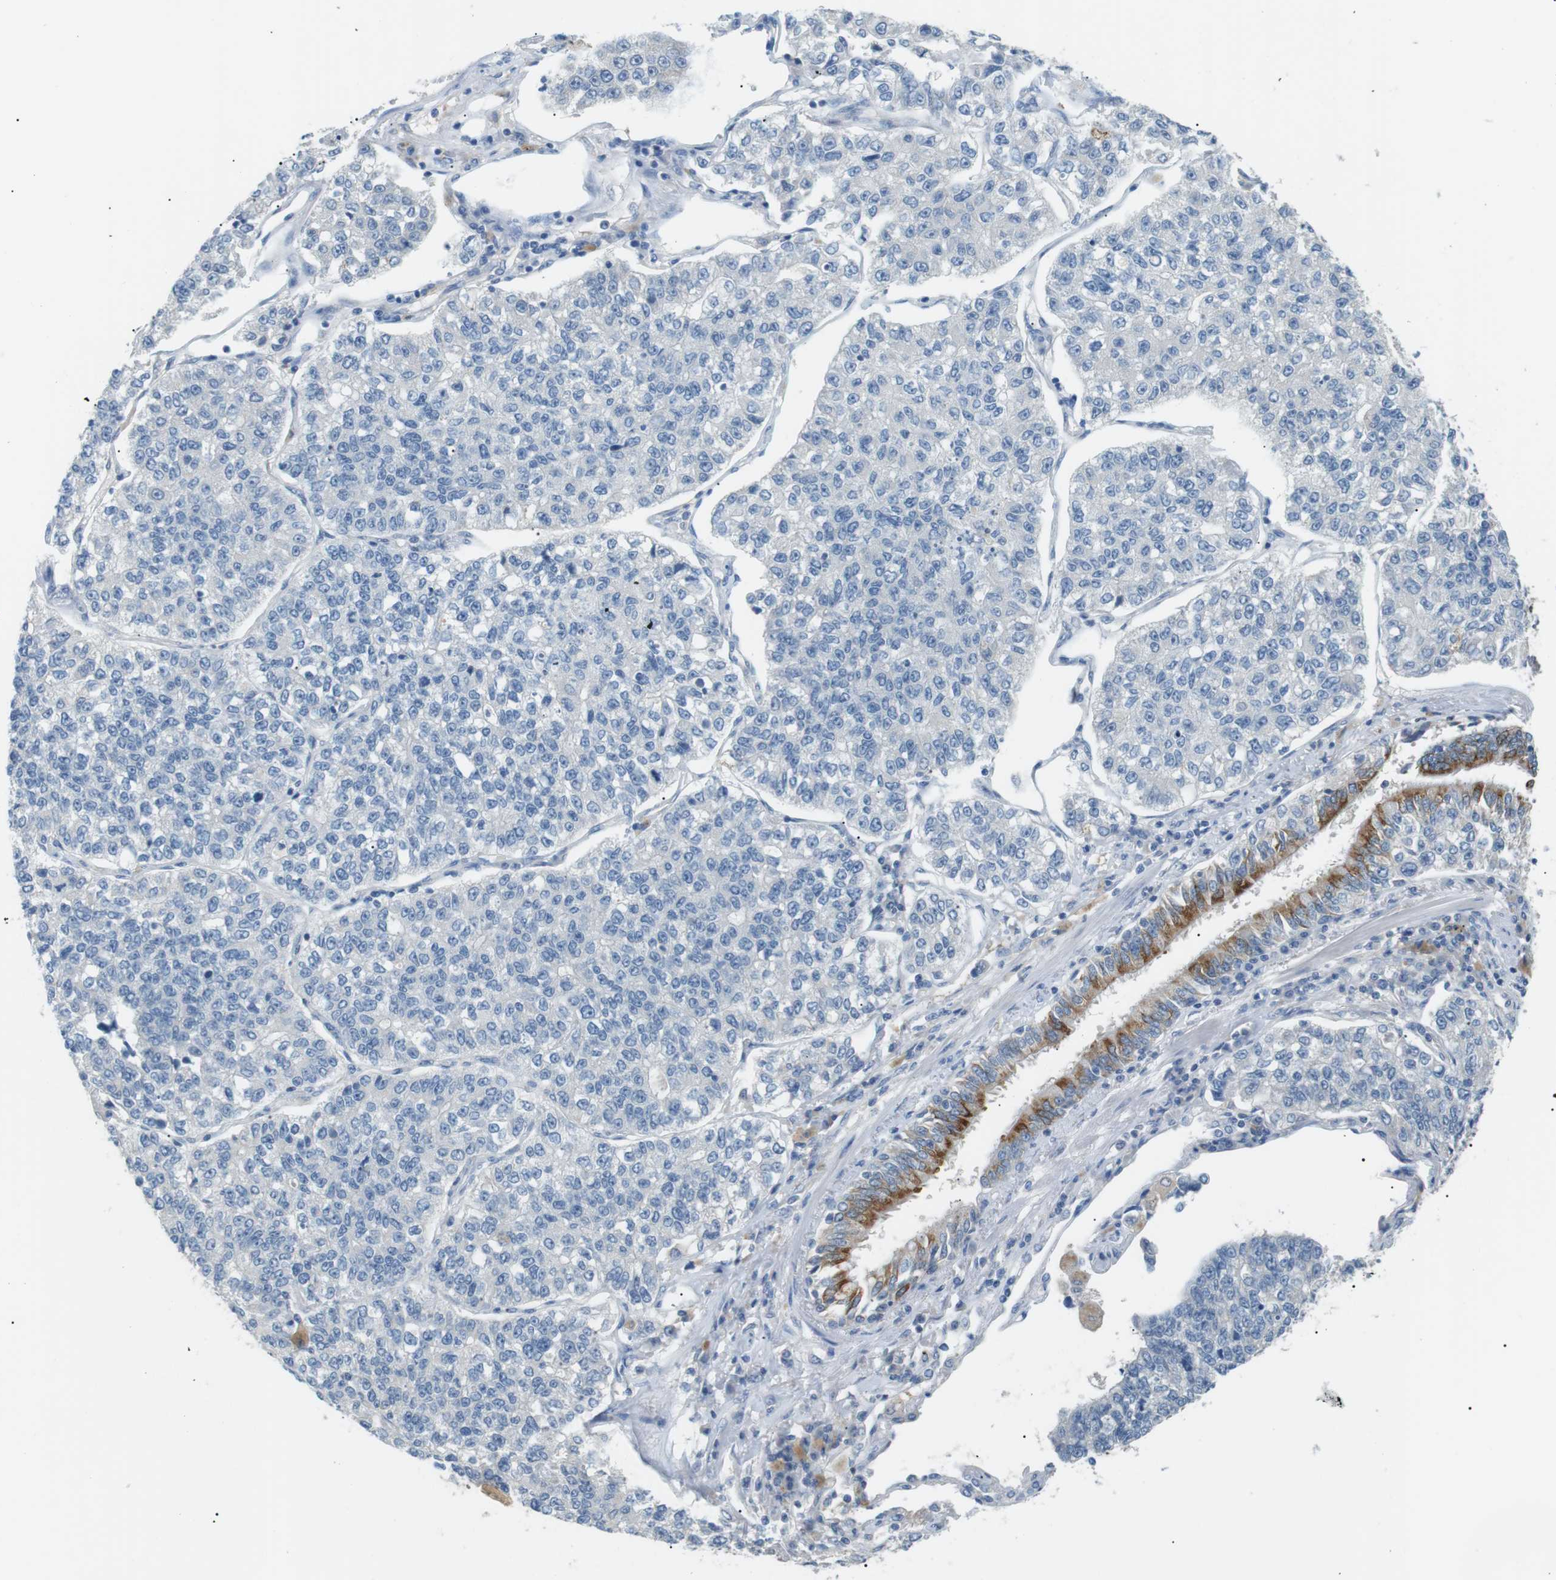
{"staining": {"intensity": "negative", "quantity": "none", "location": "none"}, "tissue": "lung cancer", "cell_type": "Tumor cells", "image_type": "cancer", "snomed": [{"axis": "morphology", "description": "Adenocarcinoma, NOS"}, {"axis": "topography", "description": "Lung"}], "caption": "IHC micrograph of neoplastic tissue: human adenocarcinoma (lung) stained with DAB demonstrates no significant protein staining in tumor cells. (DAB immunohistochemistry, high magnification).", "gene": "CDH26", "patient": {"sex": "male", "age": 49}}